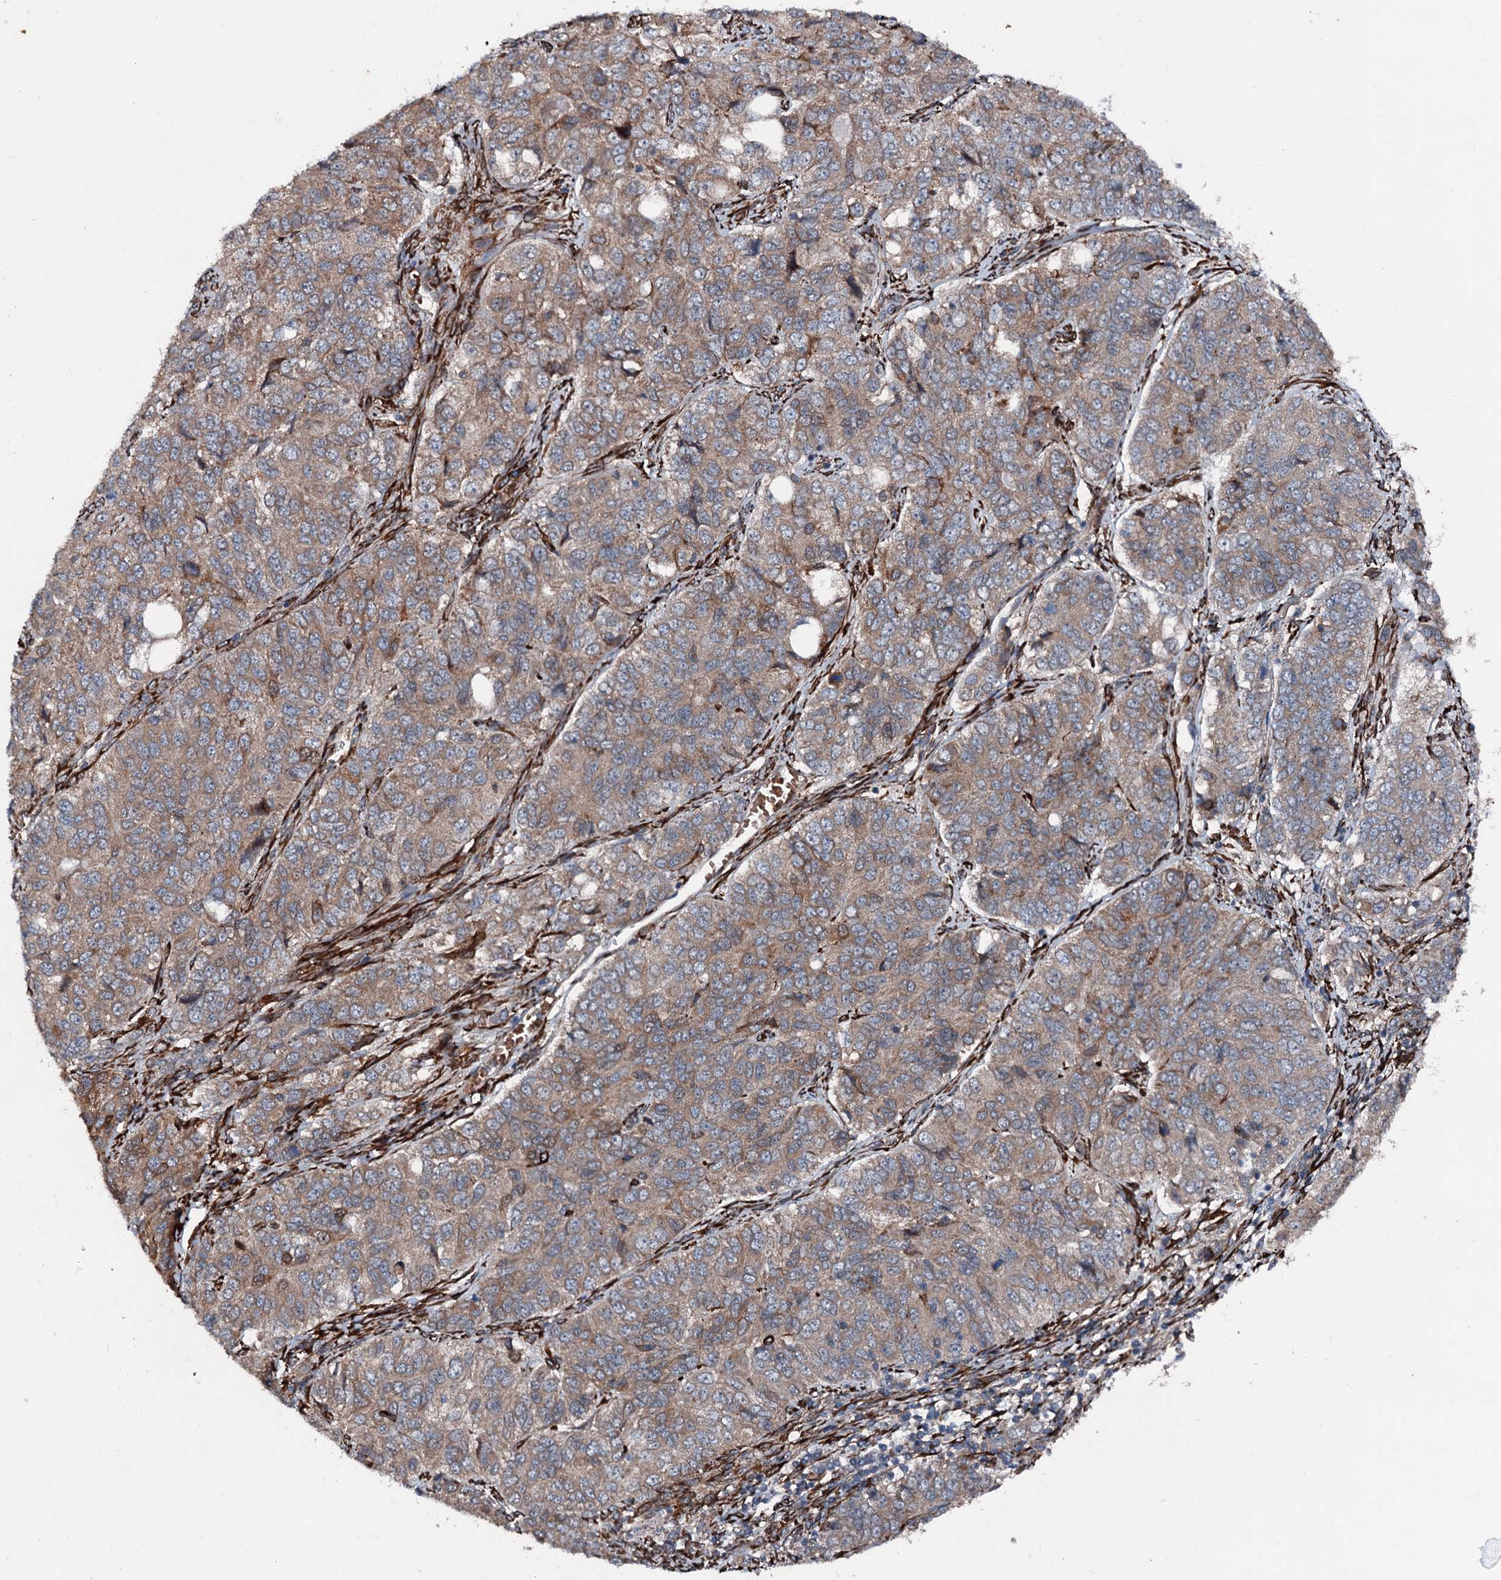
{"staining": {"intensity": "moderate", "quantity": ">75%", "location": "cytoplasmic/membranous"}, "tissue": "ovarian cancer", "cell_type": "Tumor cells", "image_type": "cancer", "snomed": [{"axis": "morphology", "description": "Carcinoma, endometroid"}, {"axis": "topography", "description": "Ovary"}], "caption": "Human ovarian cancer stained with a brown dye demonstrates moderate cytoplasmic/membranous positive expression in approximately >75% of tumor cells.", "gene": "DDIAS", "patient": {"sex": "female", "age": 51}}